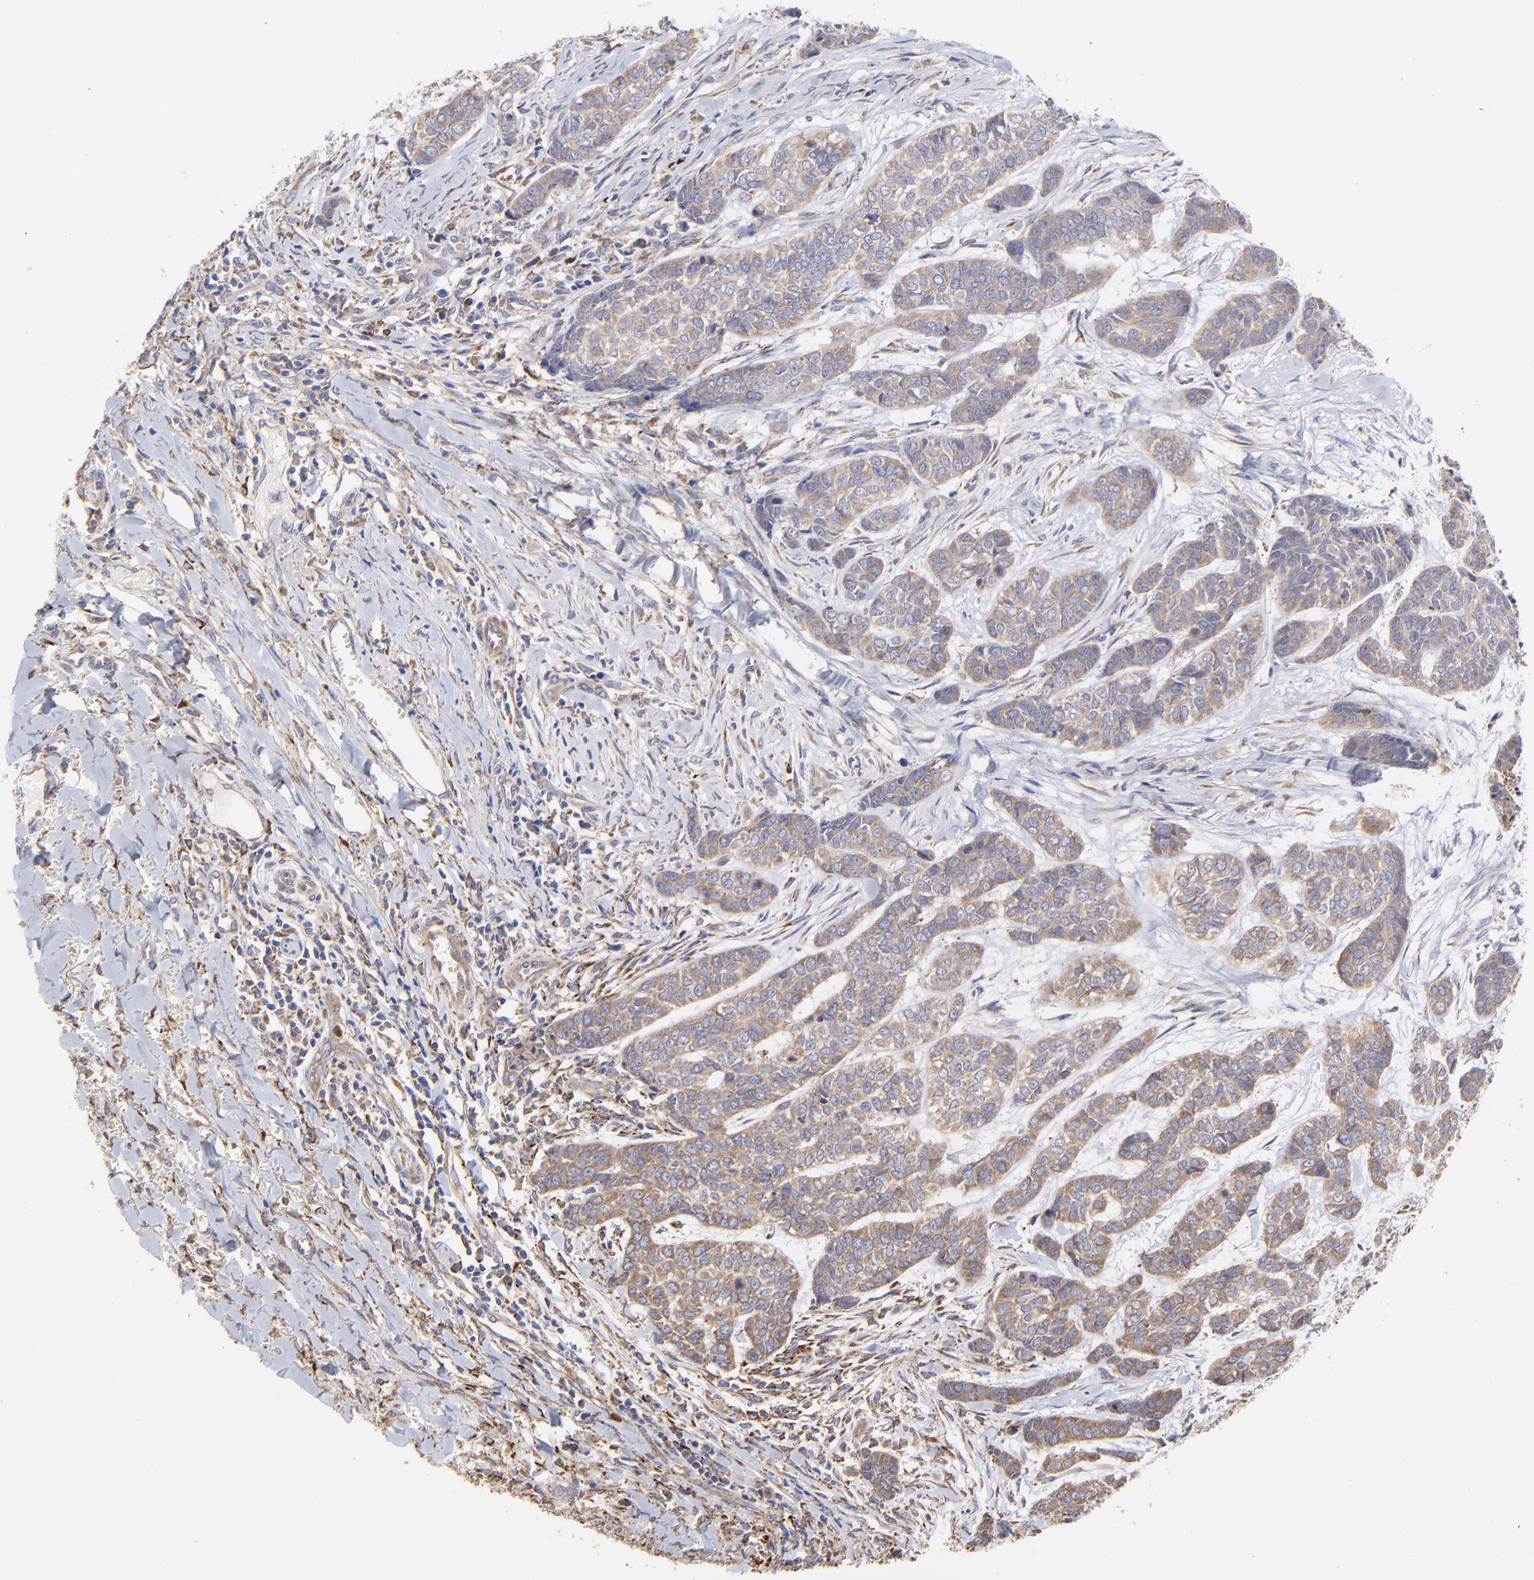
{"staining": {"intensity": "moderate", "quantity": ">75%", "location": "cytoplasmic/membranous"}, "tissue": "skin cancer", "cell_type": "Tumor cells", "image_type": "cancer", "snomed": [{"axis": "morphology", "description": "Basal cell carcinoma"}, {"axis": "topography", "description": "Skin"}], "caption": "Immunohistochemical staining of human basal cell carcinoma (skin) reveals medium levels of moderate cytoplasmic/membranous protein positivity in approximately >75% of tumor cells.", "gene": "PFKM", "patient": {"sex": "female", "age": 64}}